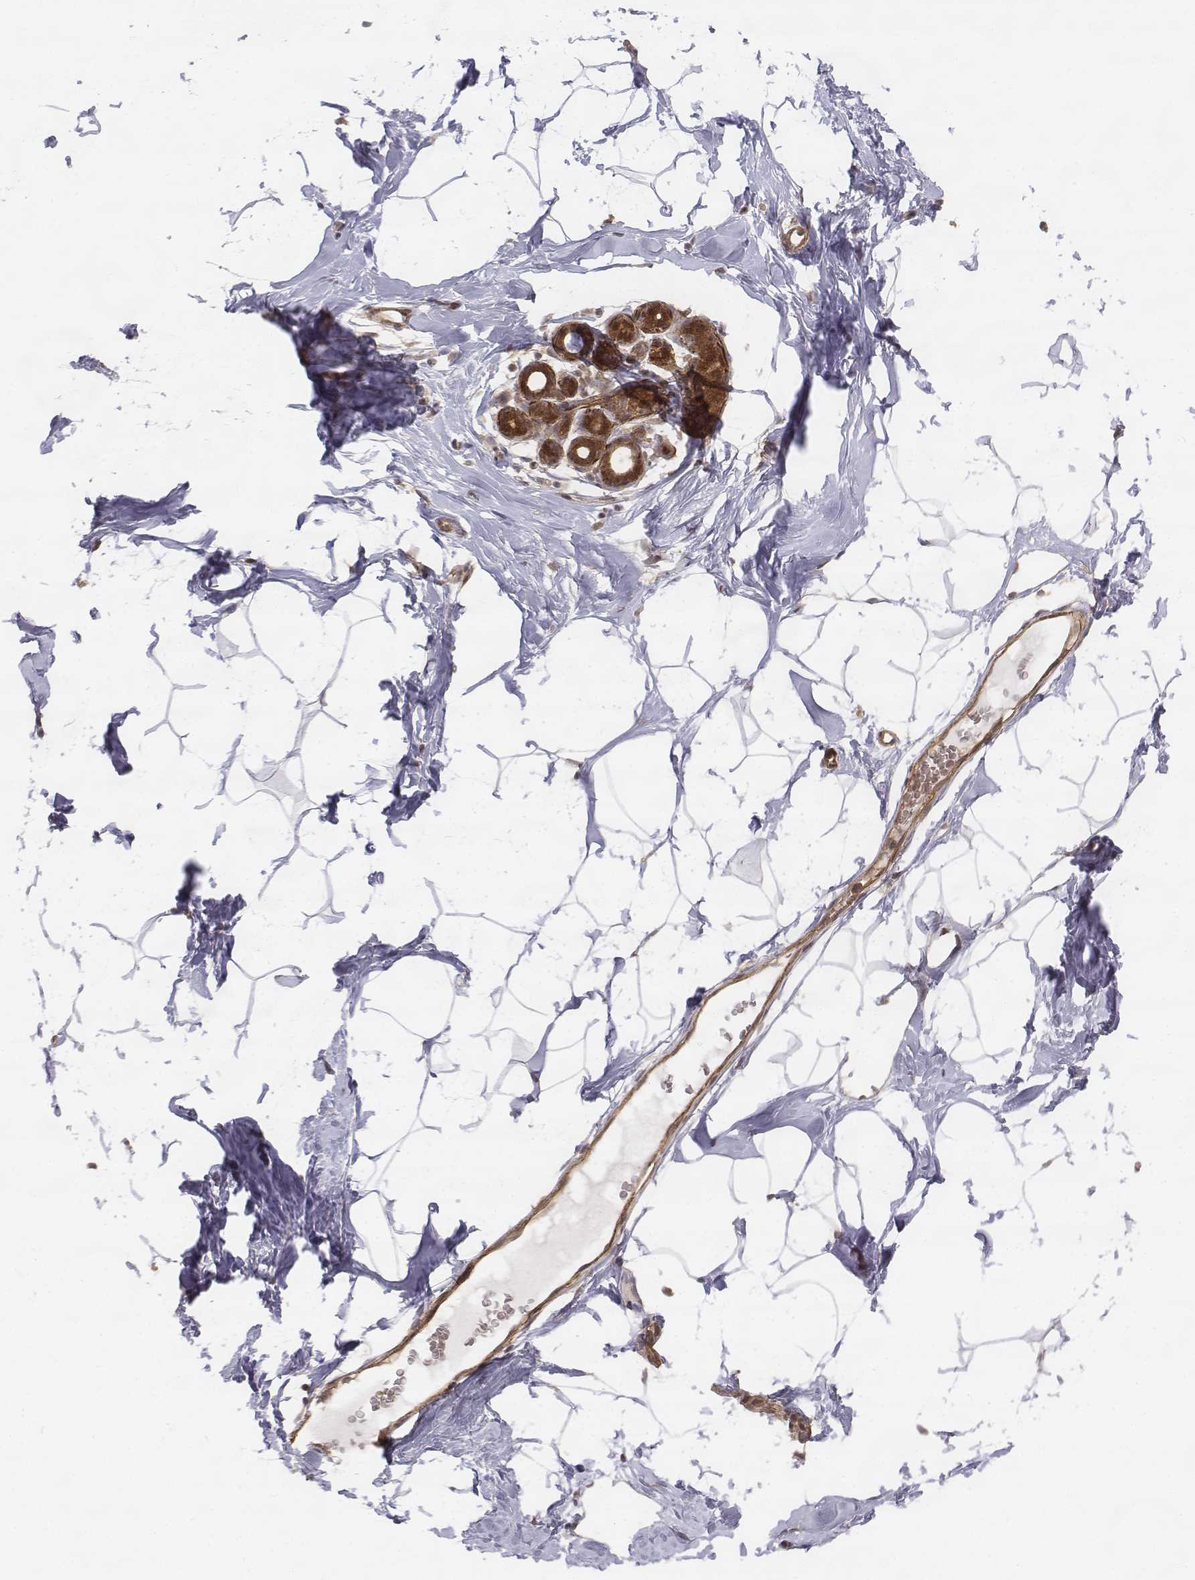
{"staining": {"intensity": "negative", "quantity": "none", "location": "none"}, "tissue": "breast", "cell_type": "Adipocytes", "image_type": "normal", "snomed": [{"axis": "morphology", "description": "Normal tissue, NOS"}, {"axis": "topography", "description": "Breast"}], "caption": "A histopathology image of human breast is negative for staining in adipocytes. The staining was performed using DAB to visualize the protein expression in brown, while the nuclei were stained in blue with hematoxylin (Magnification: 20x).", "gene": "ZFYVE19", "patient": {"sex": "female", "age": 32}}